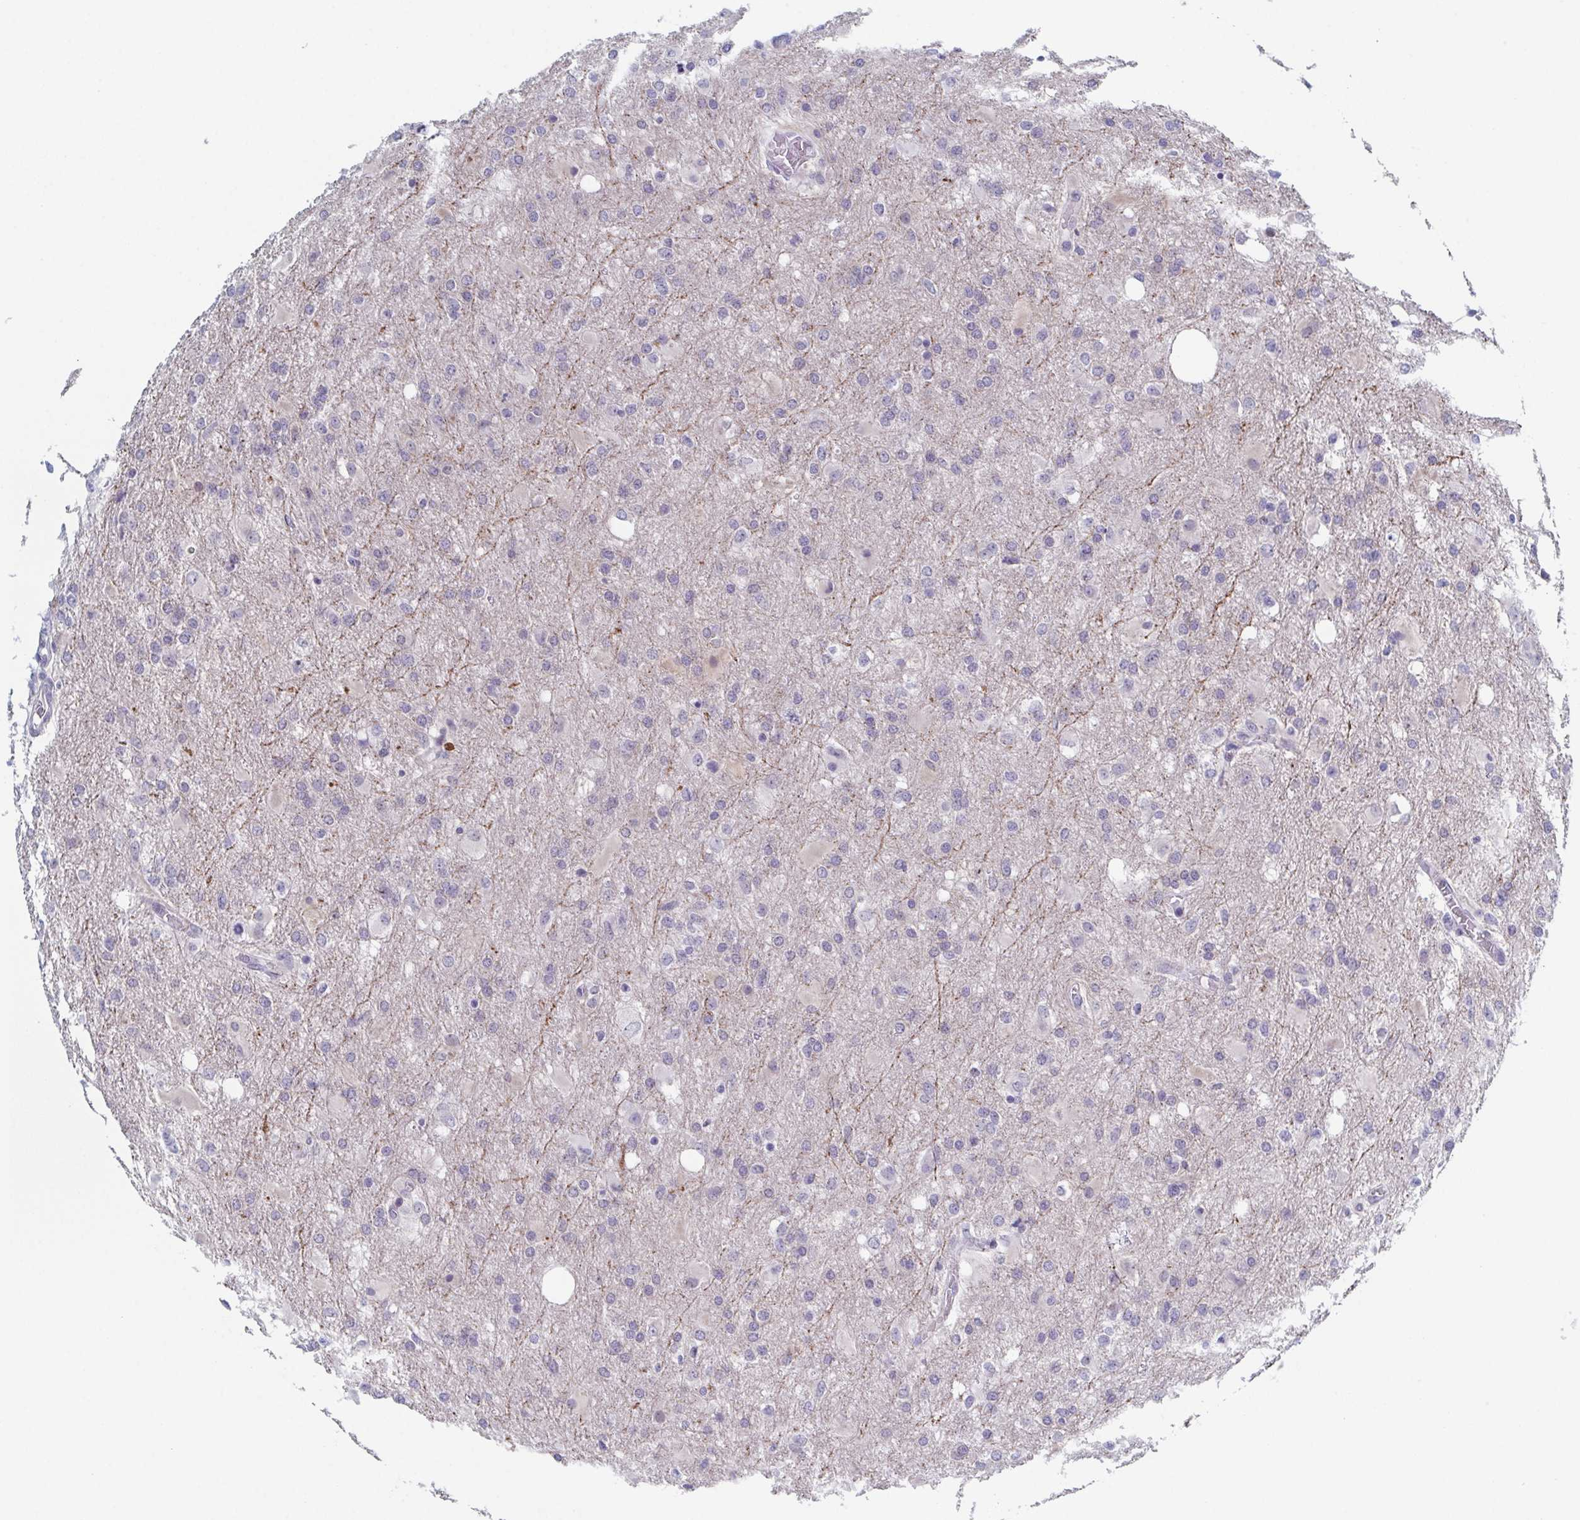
{"staining": {"intensity": "negative", "quantity": "none", "location": "none"}, "tissue": "glioma", "cell_type": "Tumor cells", "image_type": "cancer", "snomed": [{"axis": "morphology", "description": "Glioma, malignant, High grade"}, {"axis": "topography", "description": "Brain"}], "caption": "IHC micrograph of neoplastic tissue: human malignant high-grade glioma stained with DAB (3,3'-diaminobenzidine) displays no significant protein positivity in tumor cells.", "gene": "ZFP64", "patient": {"sex": "male", "age": 68}}